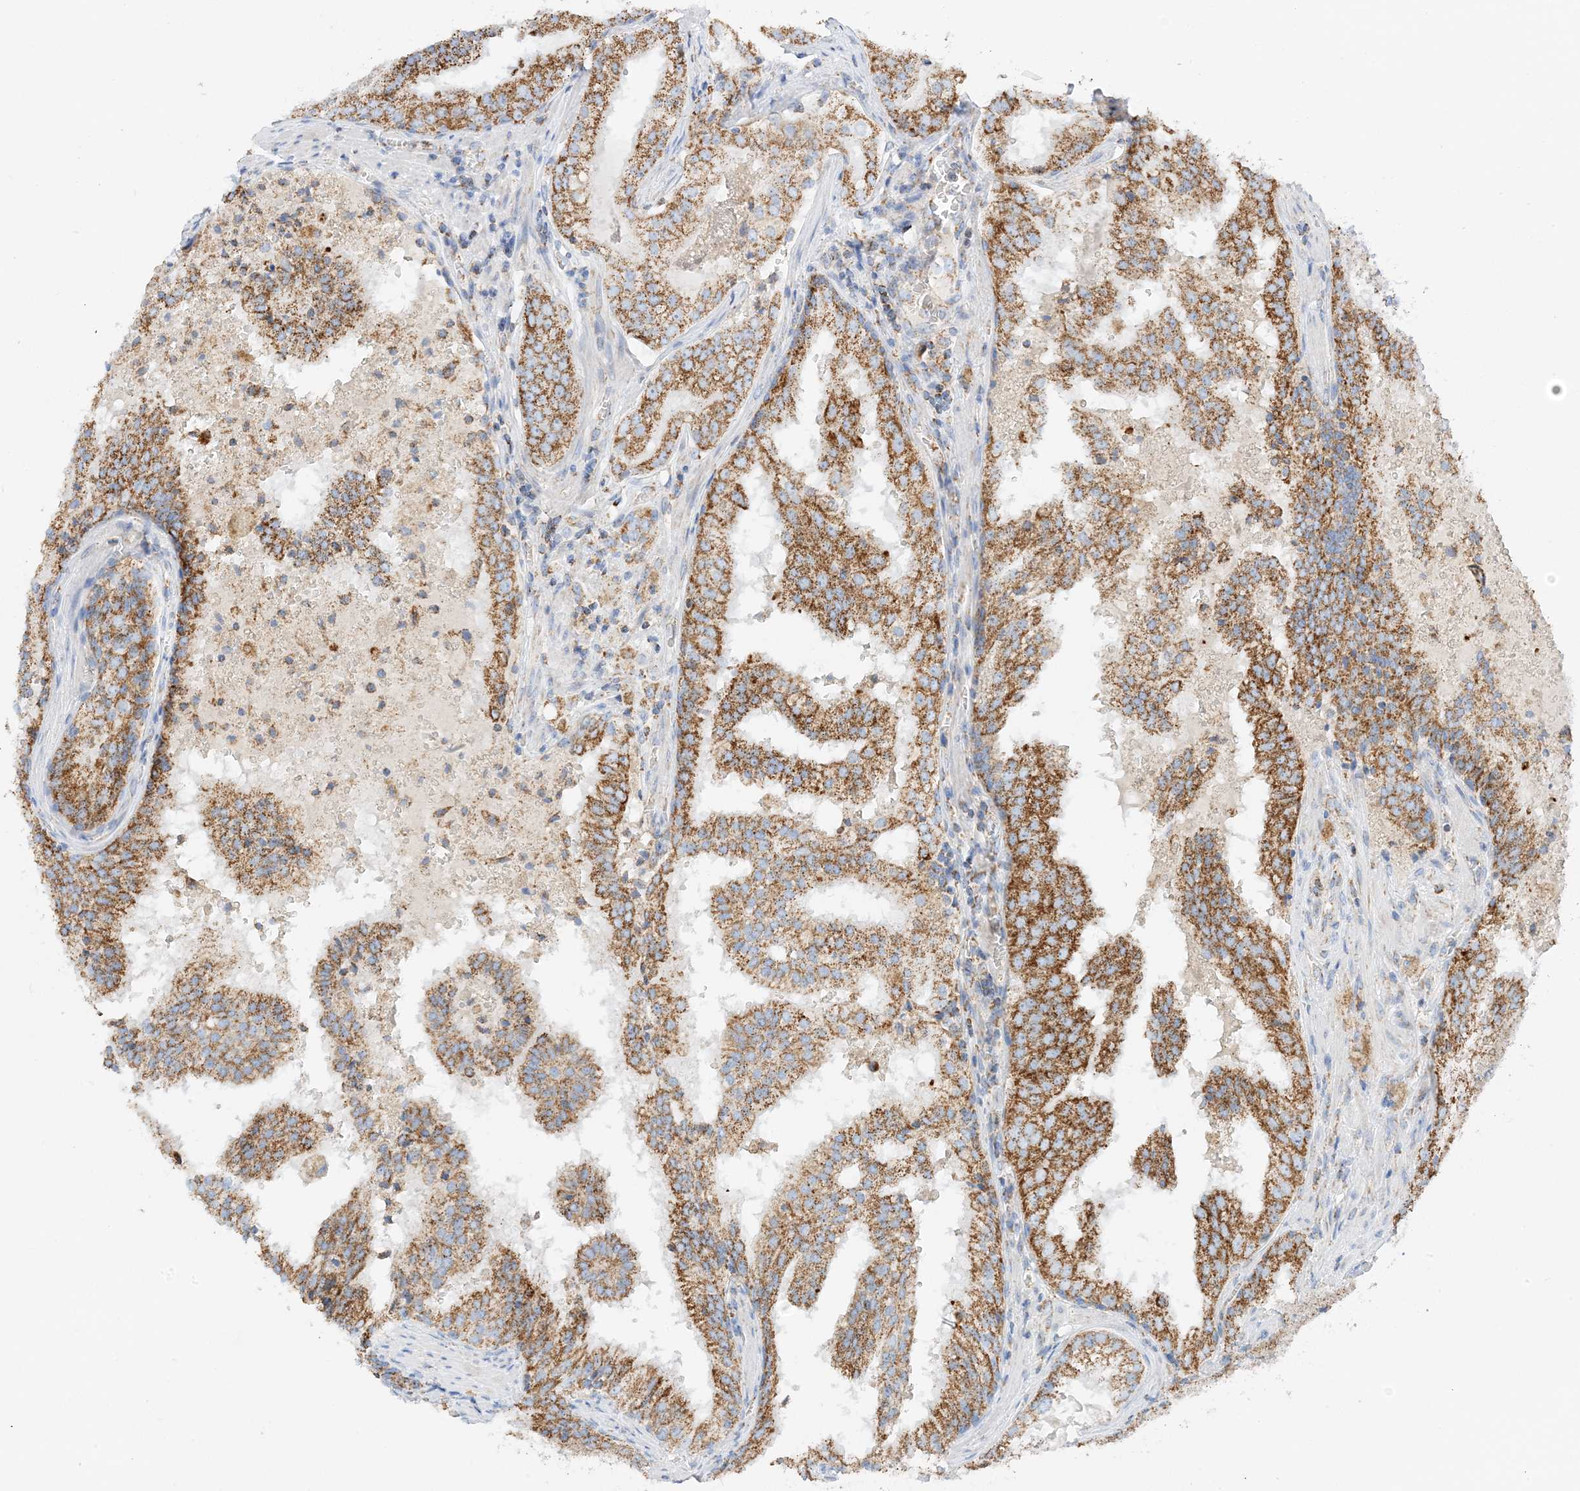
{"staining": {"intensity": "strong", "quantity": ">75%", "location": "cytoplasmic/membranous"}, "tissue": "prostate cancer", "cell_type": "Tumor cells", "image_type": "cancer", "snomed": [{"axis": "morphology", "description": "Adenocarcinoma, High grade"}, {"axis": "topography", "description": "Prostate"}], "caption": "Human prostate cancer stained for a protein (brown) reveals strong cytoplasmic/membranous positive expression in approximately >75% of tumor cells.", "gene": "CAPN13", "patient": {"sex": "male", "age": 68}}